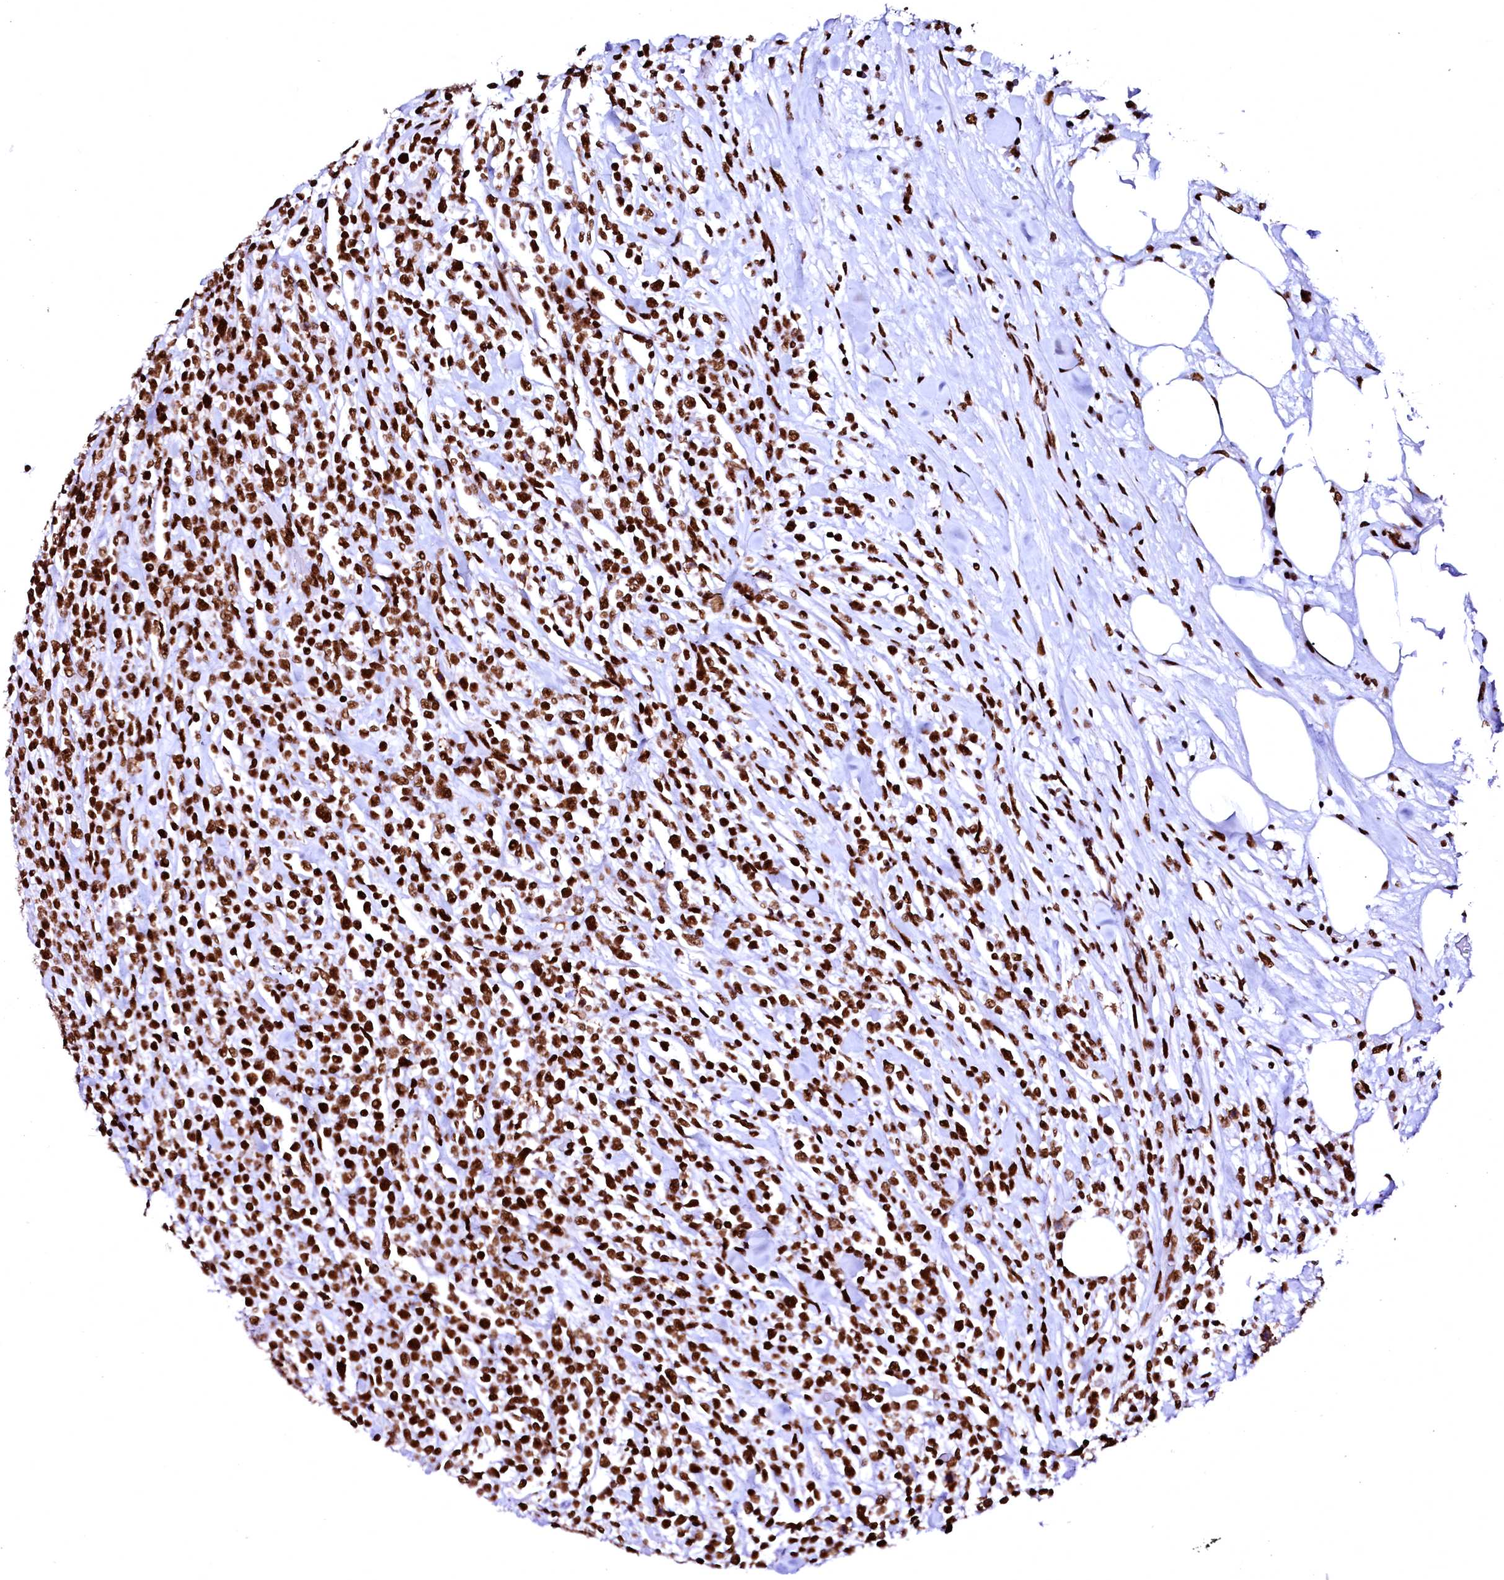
{"staining": {"intensity": "strong", "quantity": ">75%", "location": "nuclear"}, "tissue": "lymphoma", "cell_type": "Tumor cells", "image_type": "cancer", "snomed": [{"axis": "morphology", "description": "Malignant lymphoma, non-Hodgkin's type, High grade"}, {"axis": "topography", "description": "Colon"}], "caption": "Immunohistochemistry photomicrograph of neoplastic tissue: human lymphoma stained using immunohistochemistry (IHC) demonstrates high levels of strong protein expression localized specifically in the nuclear of tumor cells, appearing as a nuclear brown color.", "gene": "CPSF6", "patient": {"sex": "female", "age": 53}}